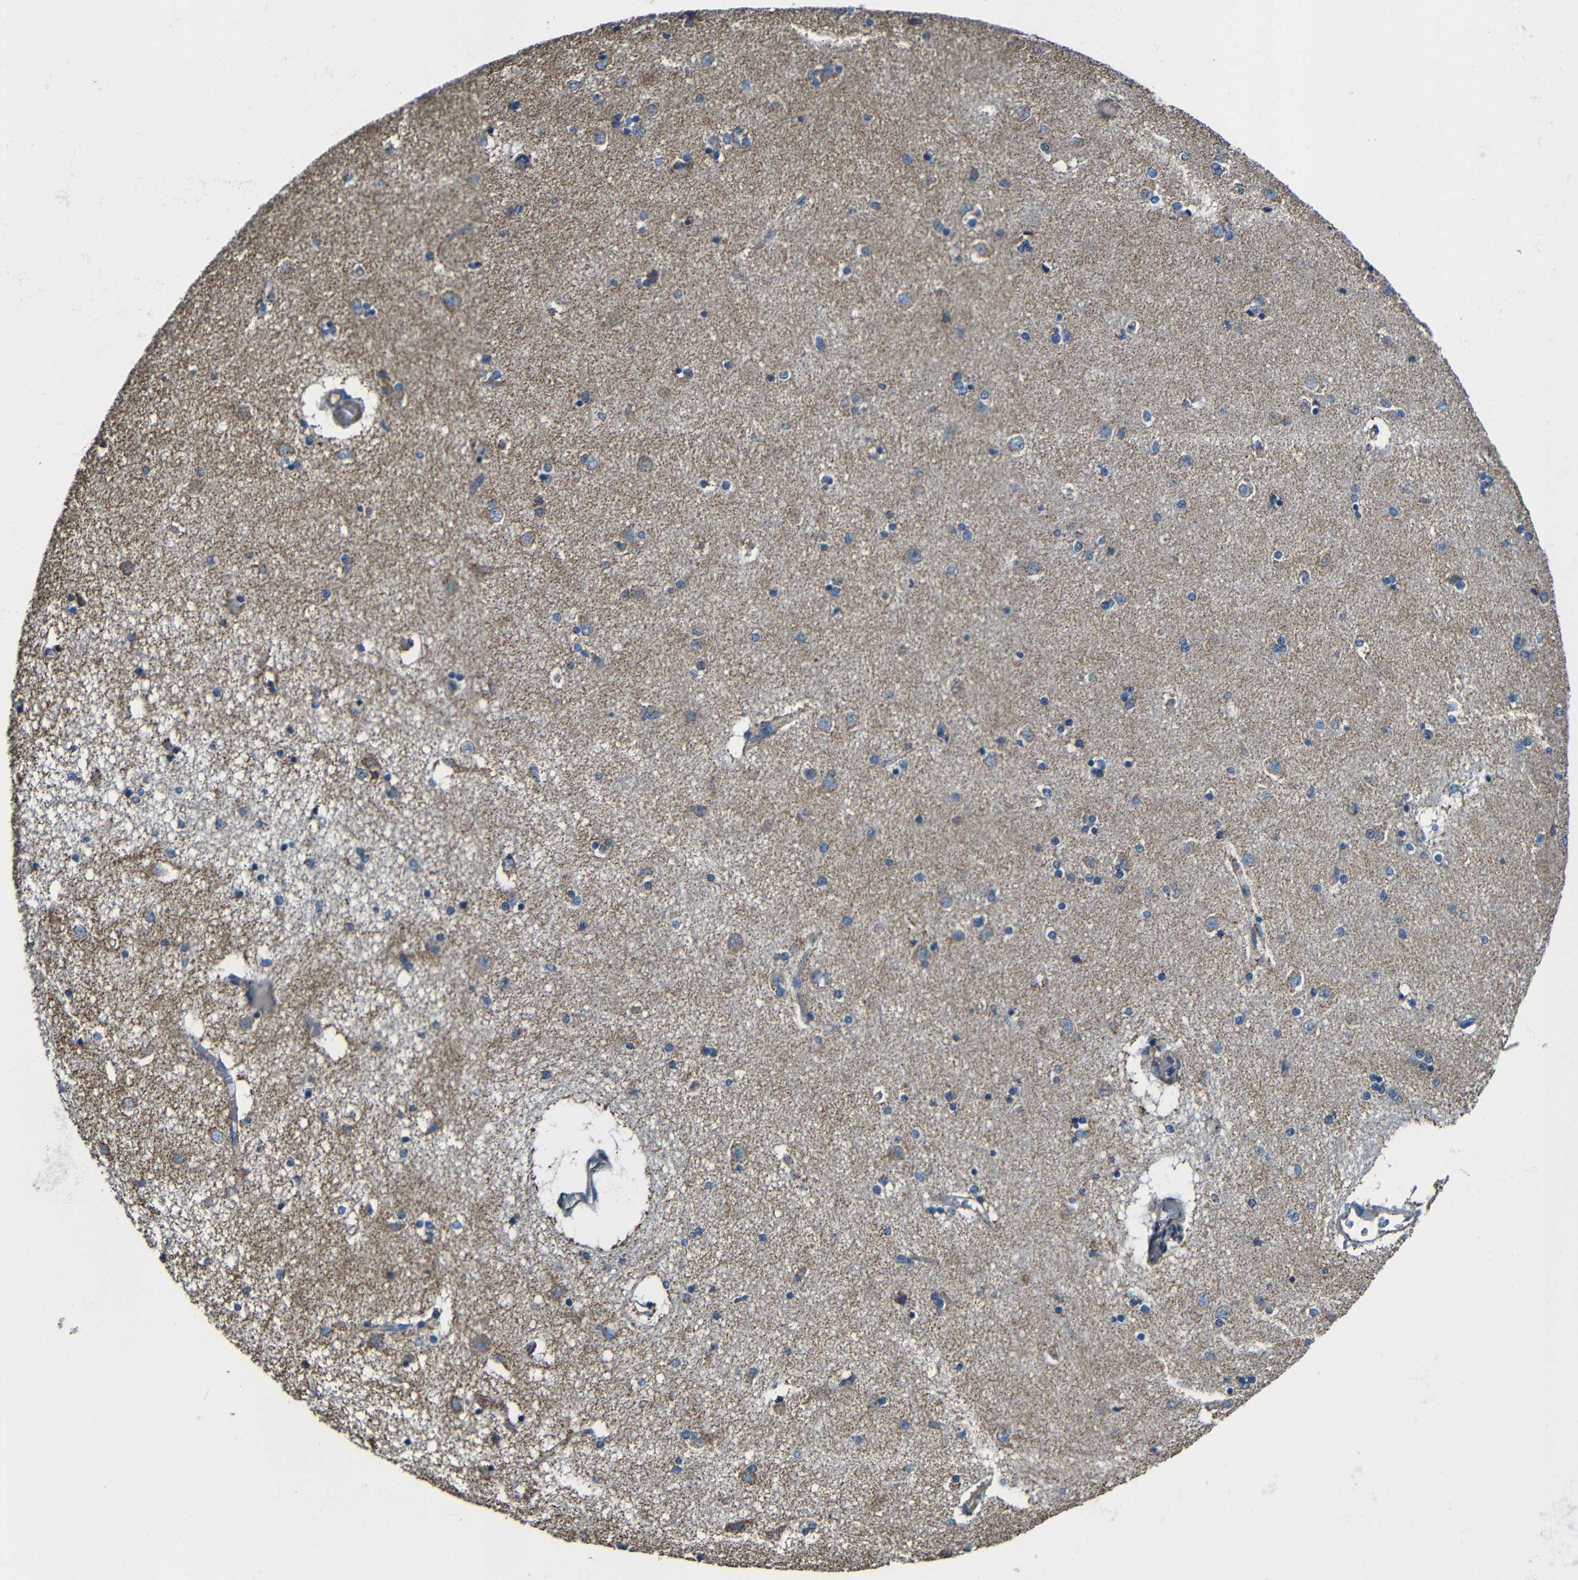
{"staining": {"intensity": "weak", "quantity": "25%-75%", "location": "cytoplasmic/membranous"}, "tissue": "caudate", "cell_type": "Glial cells", "image_type": "normal", "snomed": [{"axis": "morphology", "description": "Normal tissue, NOS"}, {"axis": "topography", "description": "Lateral ventricle wall"}], "caption": "Caudate was stained to show a protein in brown. There is low levels of weak cytoplasmic/membranous expression in approximately 25%-75% of glial cells.", "gene": "INTS6L", "patient": {"sex": "female", "age": 54}}